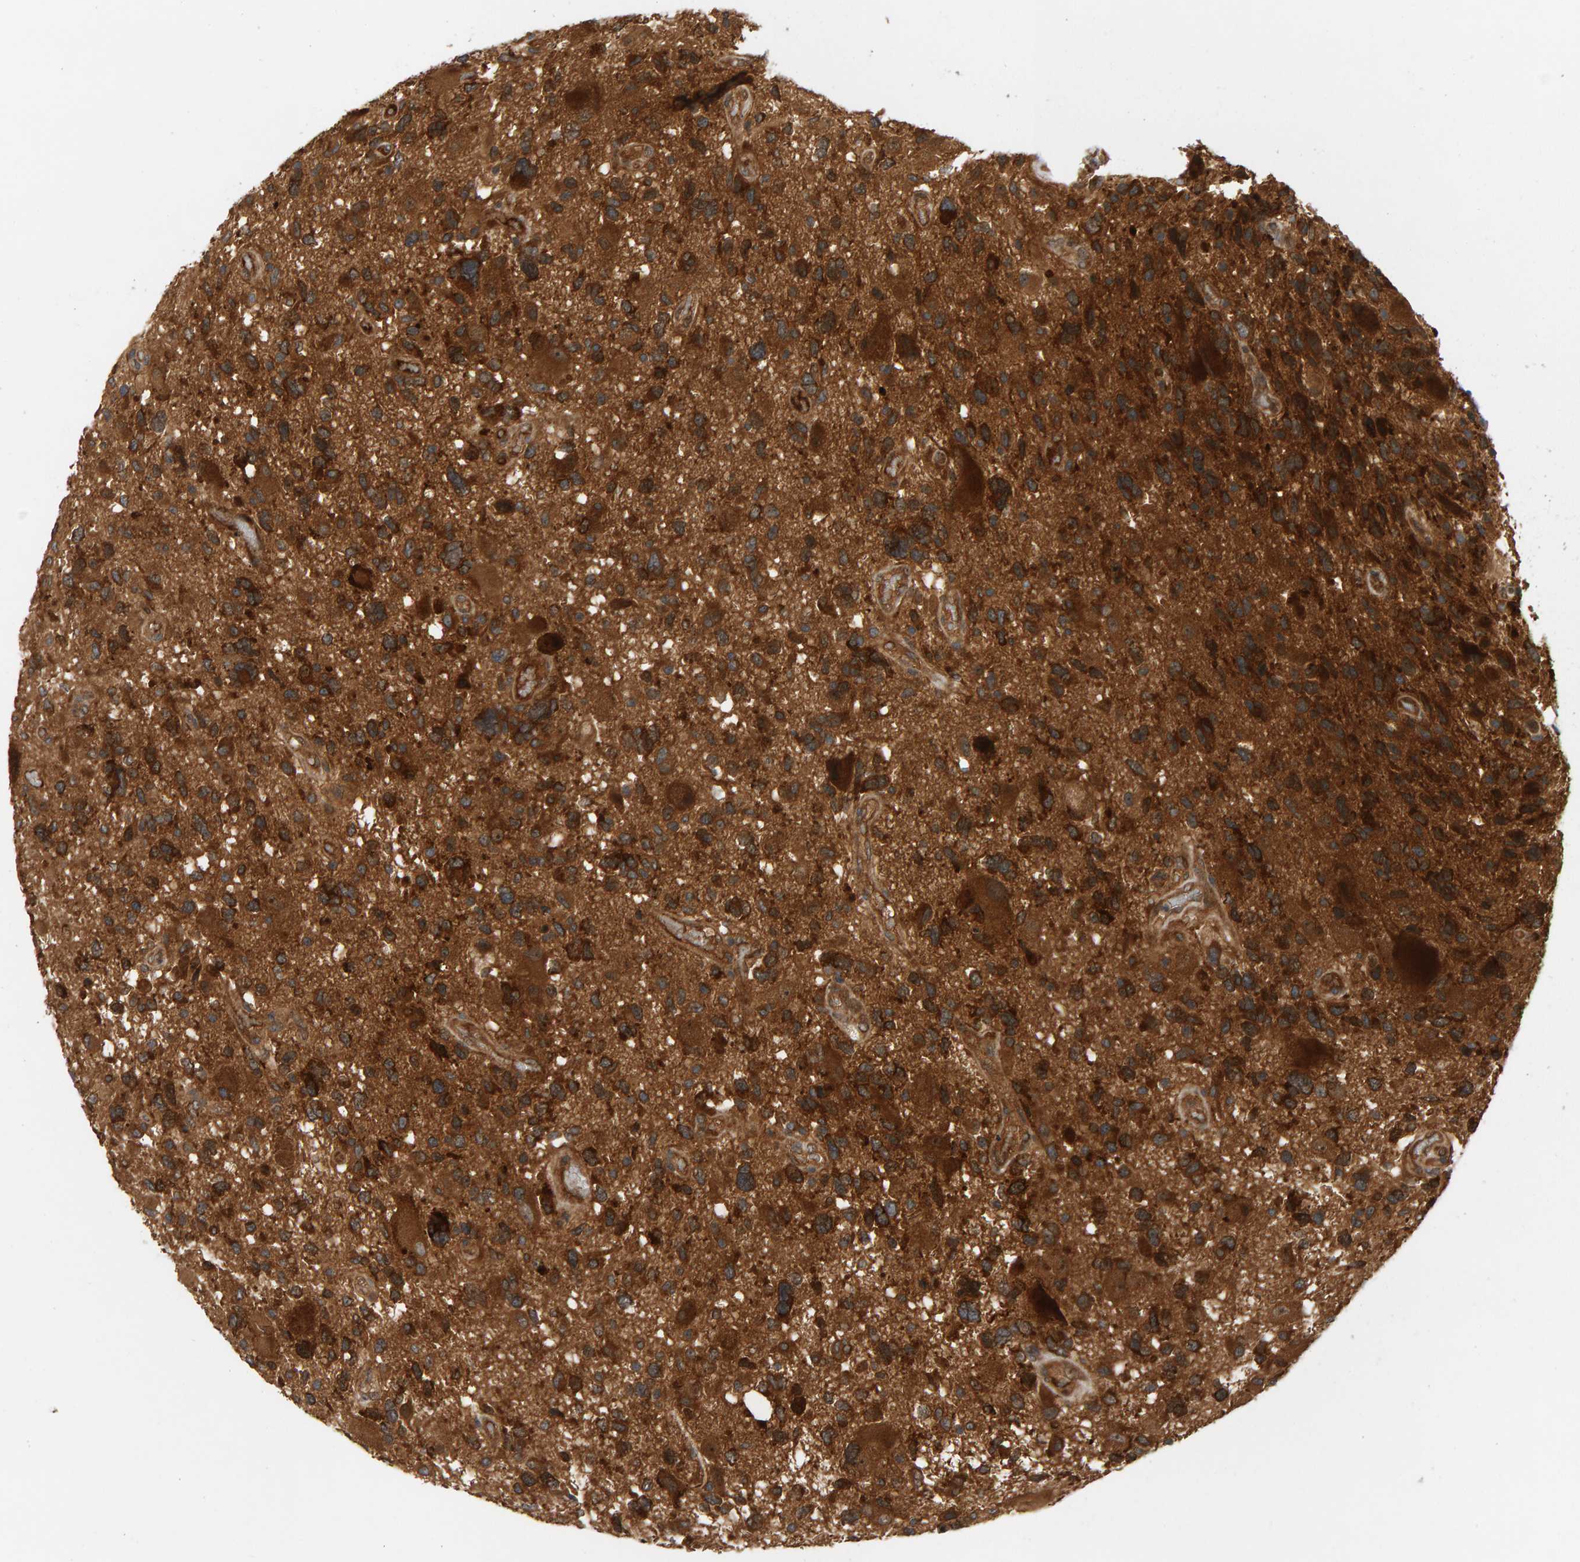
{"staining": {"intensity": "strong", "quantity": ">75%", "location": "cytoplasmic/membranous"}, "tissue": "glioma", "cell_type": "Tumor cells", "image_type": "cancer", "snomed": [{"axis": "morphology", "description": "Glioma, malignant, High grade"}, {"axis": "topography", "description": "Brain"}], "caption": "Protein analysis of malignant glioma (high-grade) tissue demonstrates strong cytoplasmic/membranous staining in approximately >75% of tumor cells.", "gene": "BAHCC1", "patient": {"sex": "male", "age": 33}}